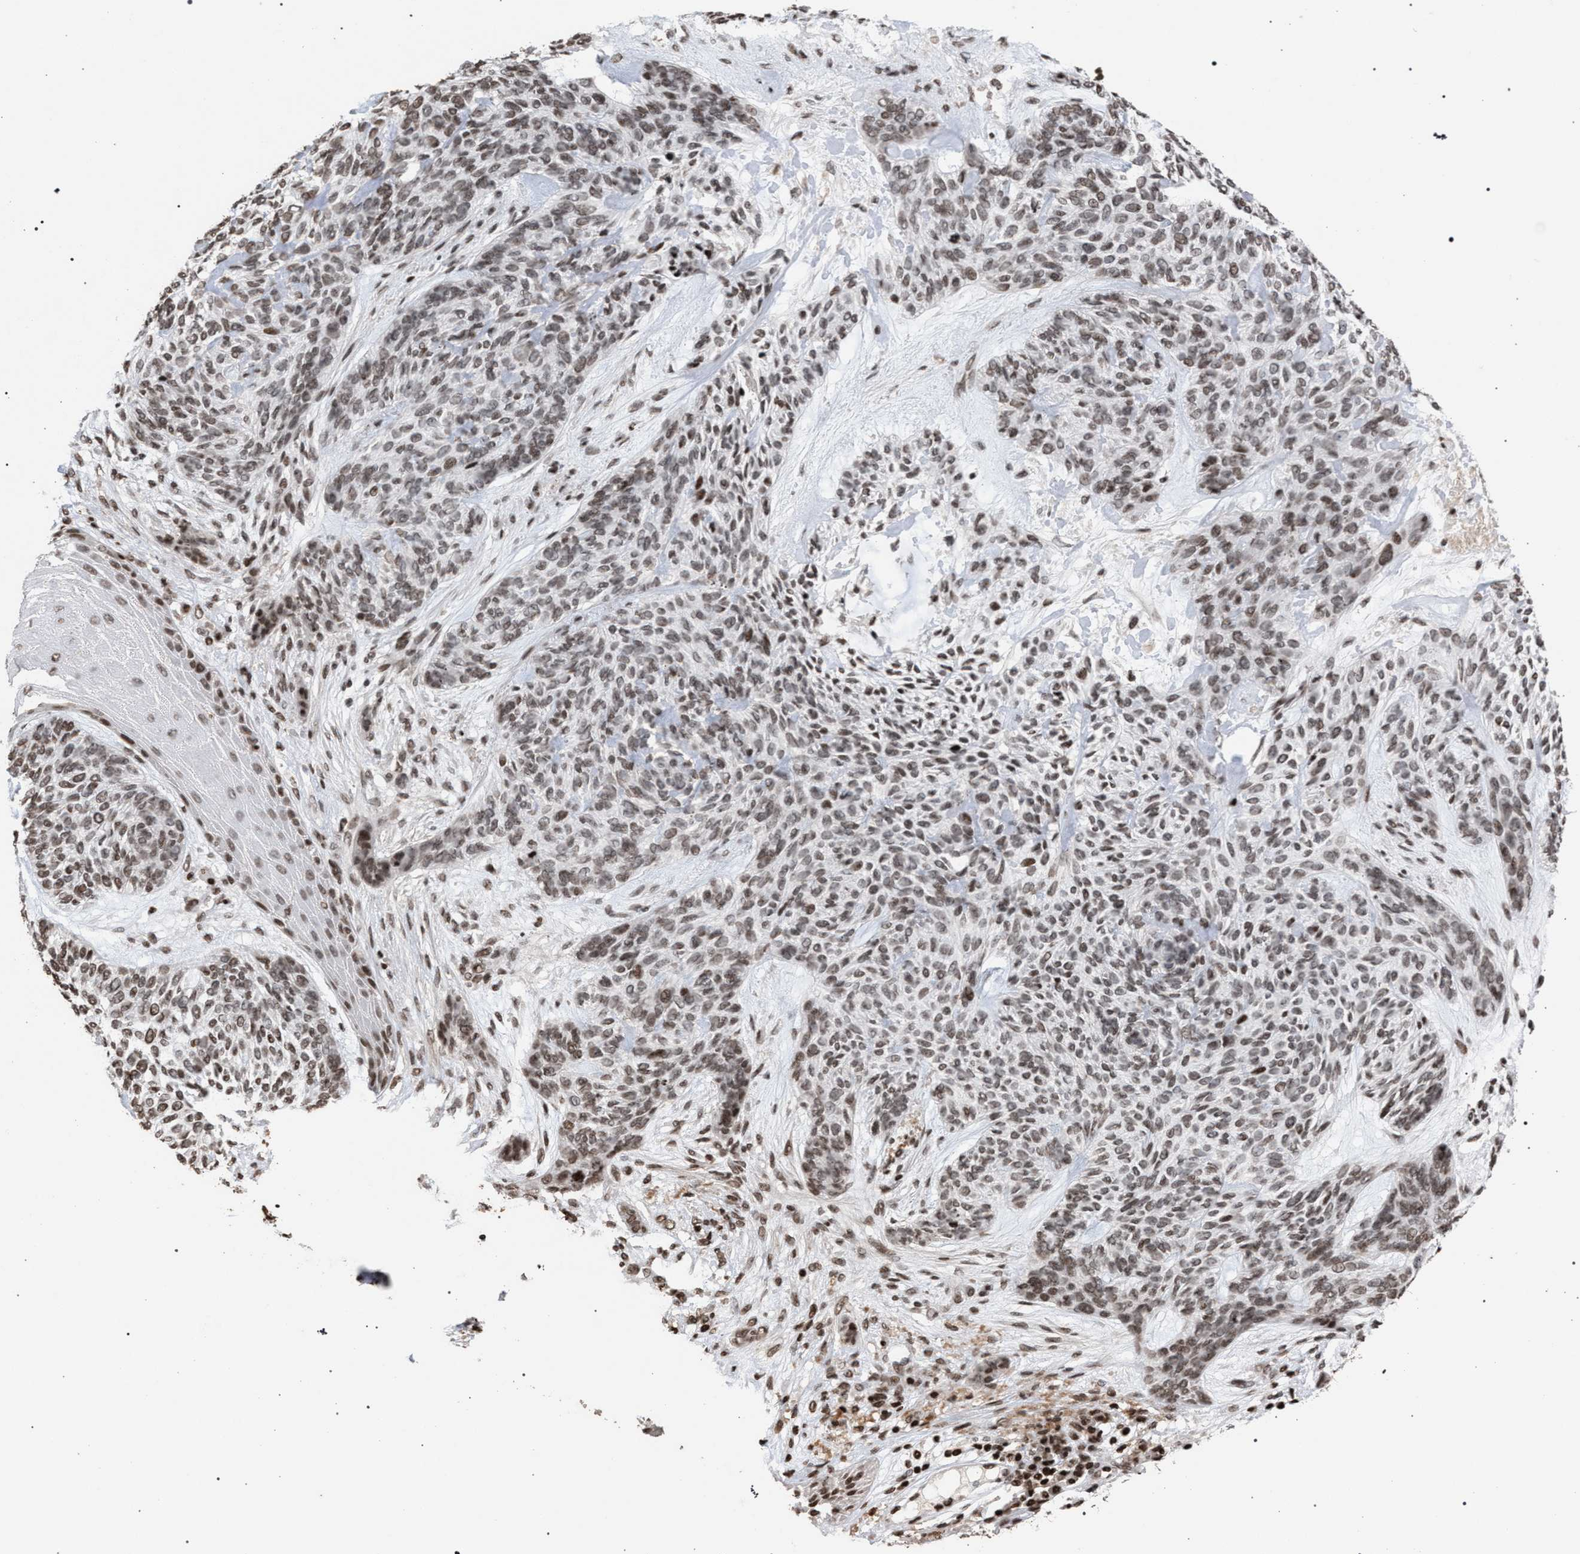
{"staining": {"intensity": "moderate", "quantity": ">75%", "location": "nuclear"}, "tissue": "skin cancer", "cell_type": "Tumor cells", "image_type": "cancer", "snomed": [{"axis": "morphology", "description": "Basal cell carcinoma"}, {"axis": "topography", "description": "Skin"}], "caption": "There is medium levels of moderate nuclear positivity in tumor cells of skin cancer, as demonstrated by immunohistochemical staining (brown color).", "gene": "FOXD3", "patient": {"sex": "male", "age": 55}}